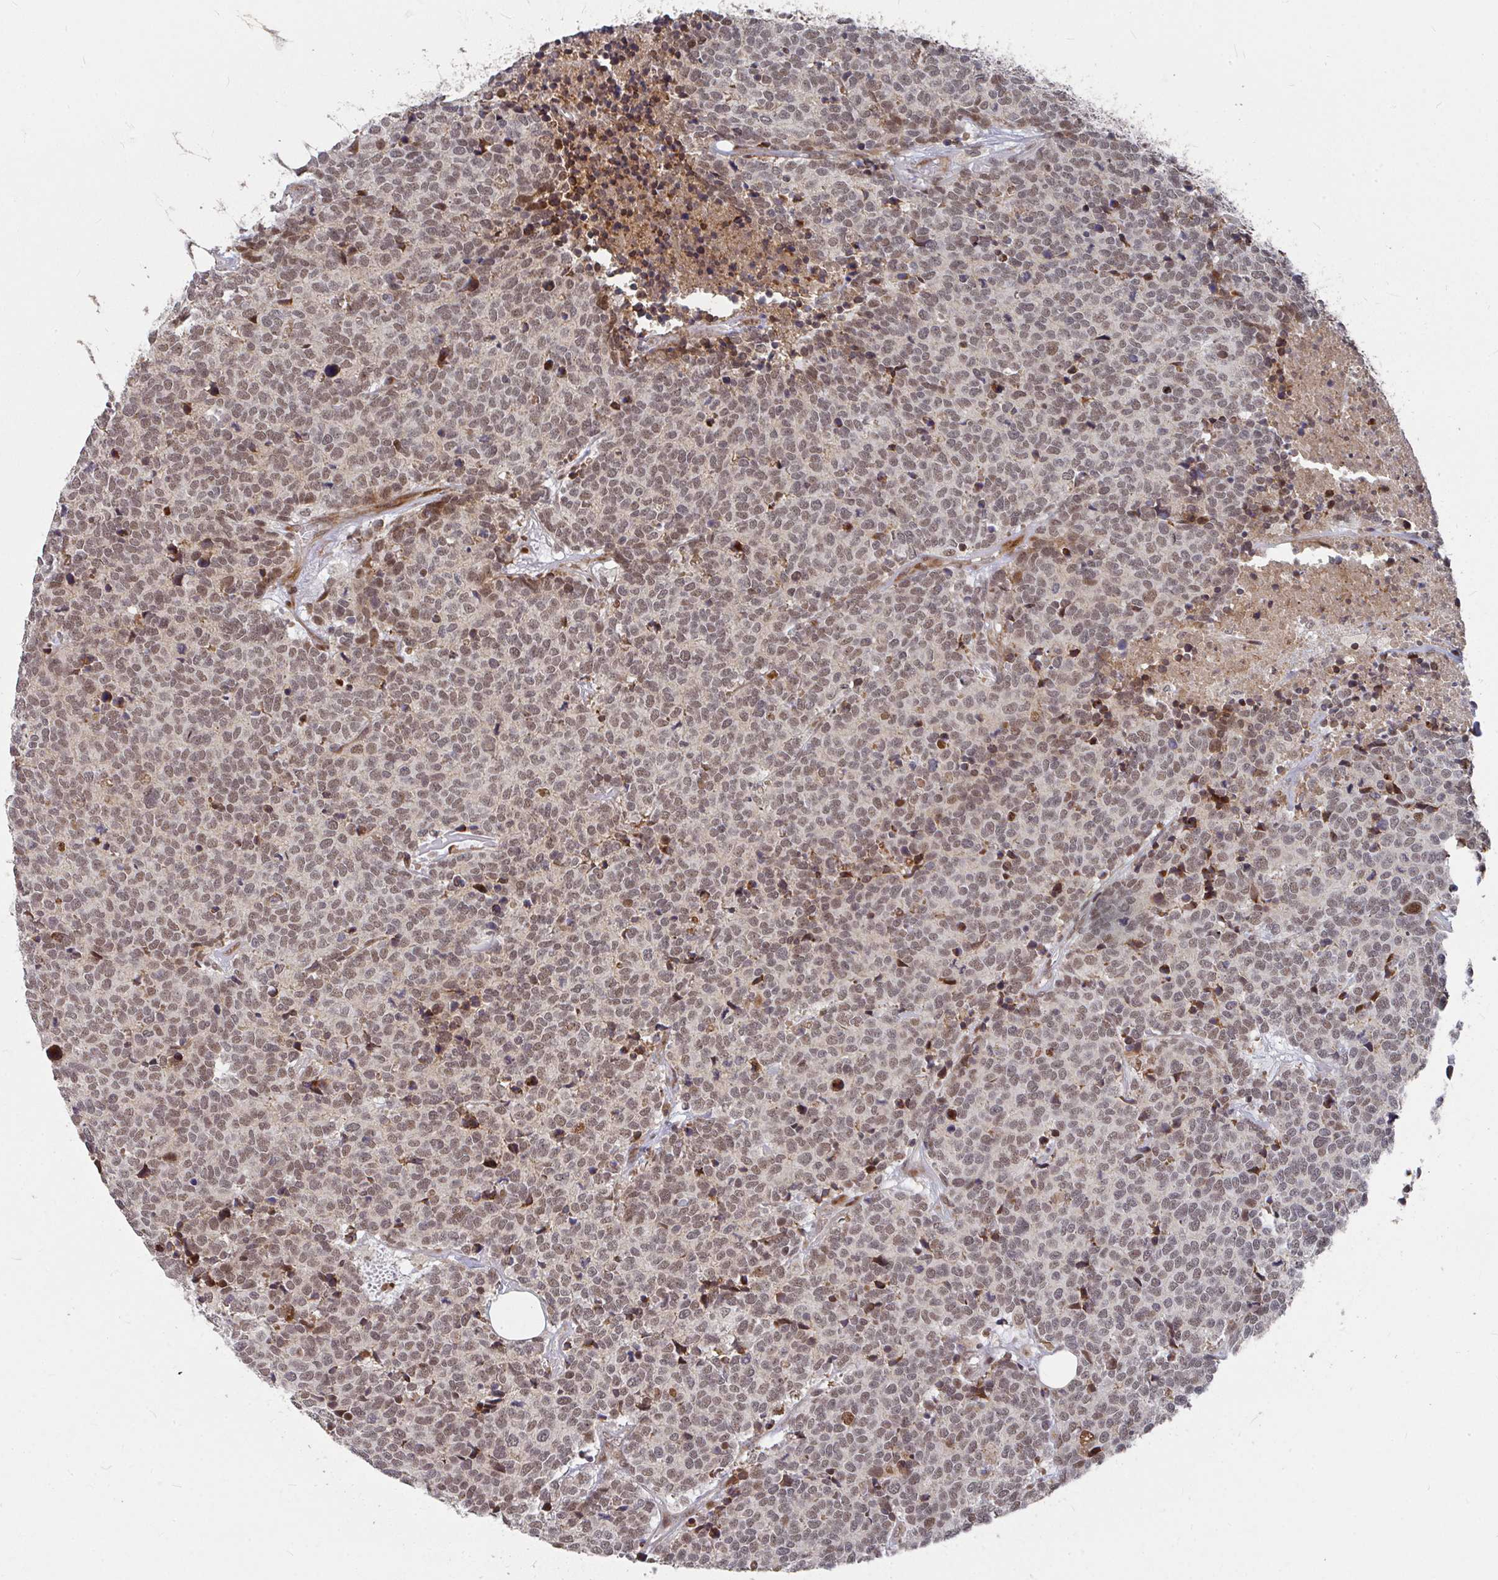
{"staining": {"intensity": "moderate", "quantity": ">75%", "location": "nuclear"}, "tissue": "carcinoid", "cell_type": "Tumor cells", "image_type": "cancer", "snomed": [{"axis": "morphology", "description": "Carcinoid, malignant, NOS"}, {"axis": "topography", "description": "Skin"}], "caption": "The micrograph shows staining of carcinoid, revealing moderate nuclear protein positivity (brown color) within tumor cells.", "gene": "RBBP5", "patient": {"sex": "female", "age": 79}}